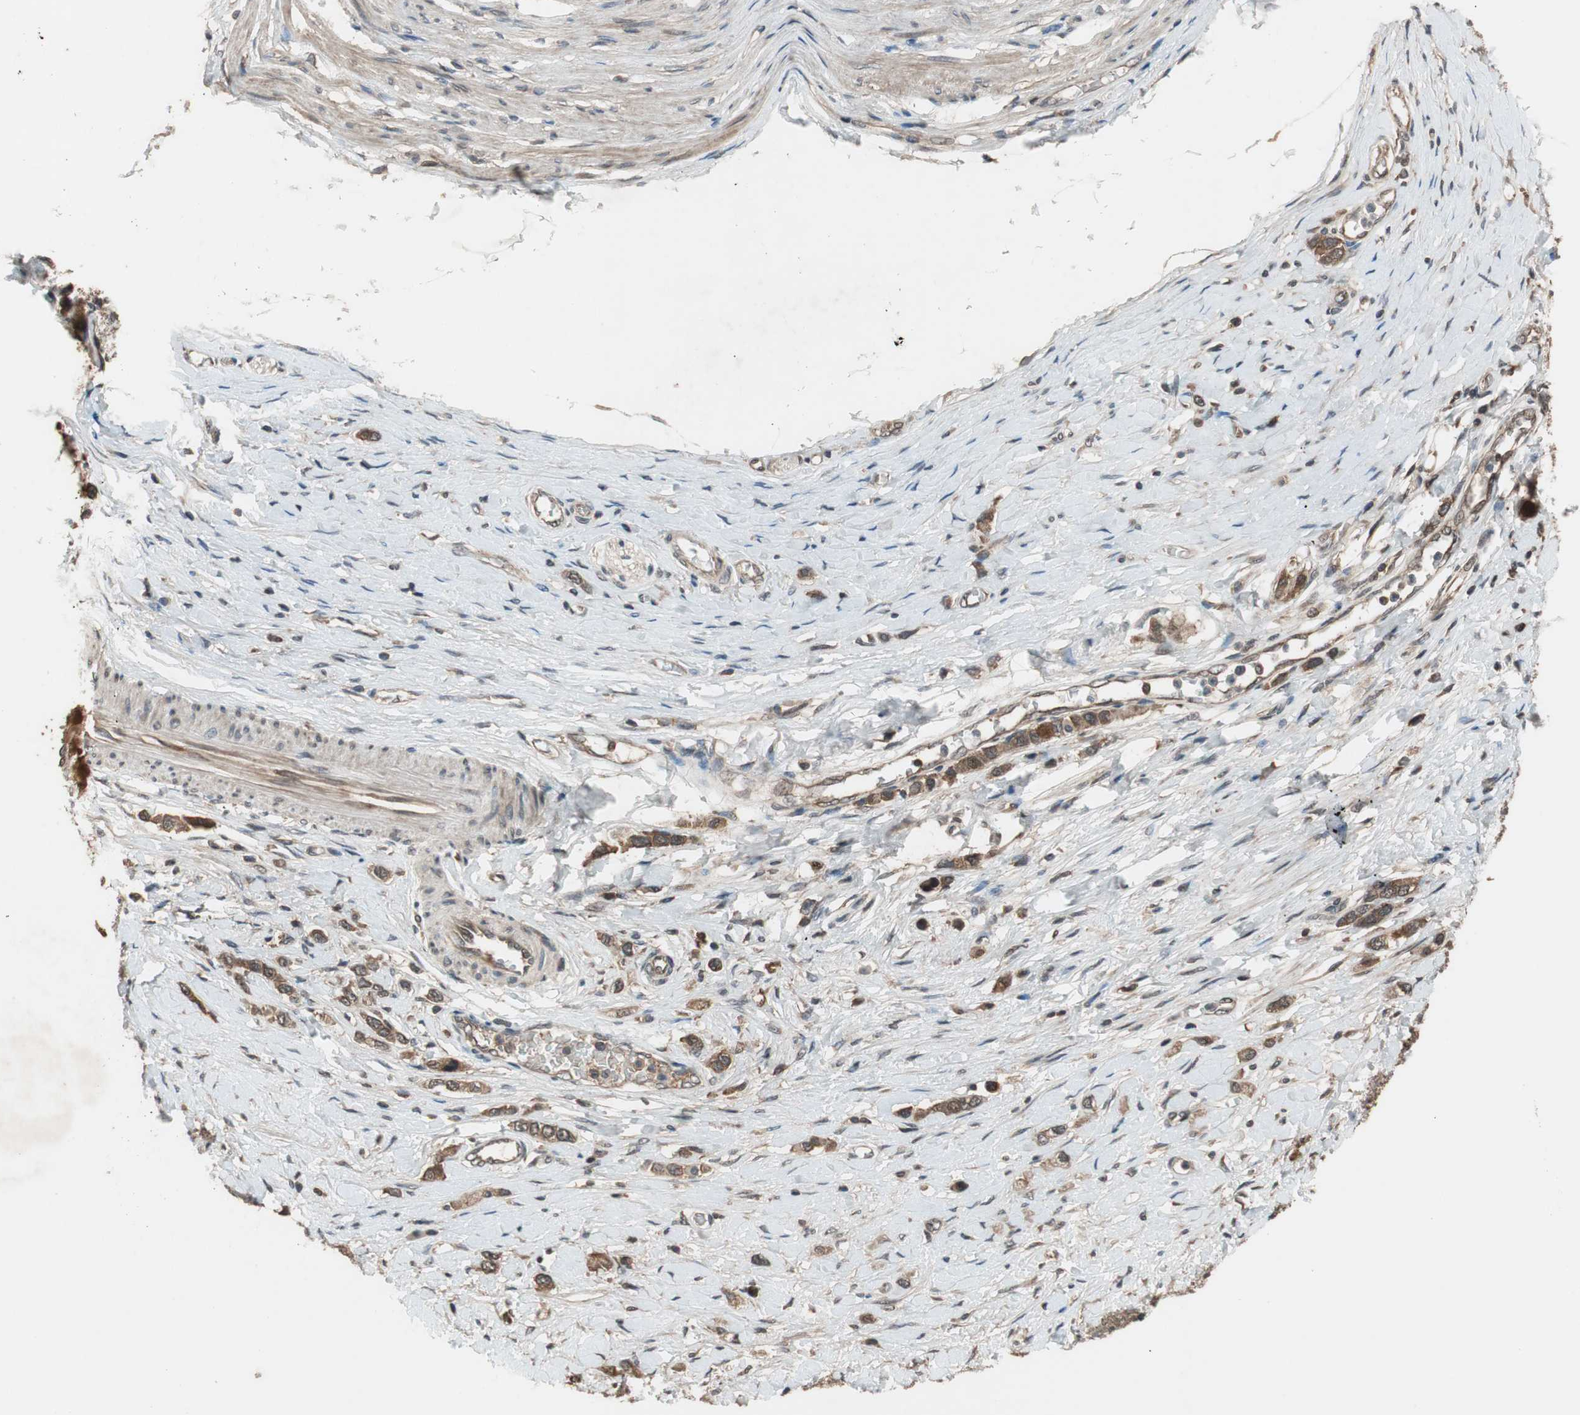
{"staining": {"intensity": "strong", "quantity": ">75%", "location": "cytoplasmic/membranous"}, "tissue": "stomach cancer", "cell_type": "Tumor cells", "image_type": "cancer", "snomed": [{"axis": "morphology", "description": "Normal tissue, NOS"}, {"axis": "morphology", "description": "Adenocarcinoma, NOS"}, {"axis": "topography", "description": "Stomach, upper"}, {"axis": "topography", "description": "Stomach"}], "caption": "IHC histopathology image of neoplastic tissue: human stomach cancer stained using IHC shows high levels of strong protein expression localized specifically in the cytoplasmic/membranous of tumor cells, appearing as a cytoplasmic/membranous brown color.", "gene": "TMEM230", "patient": {"sex": "female", "age": 65}}